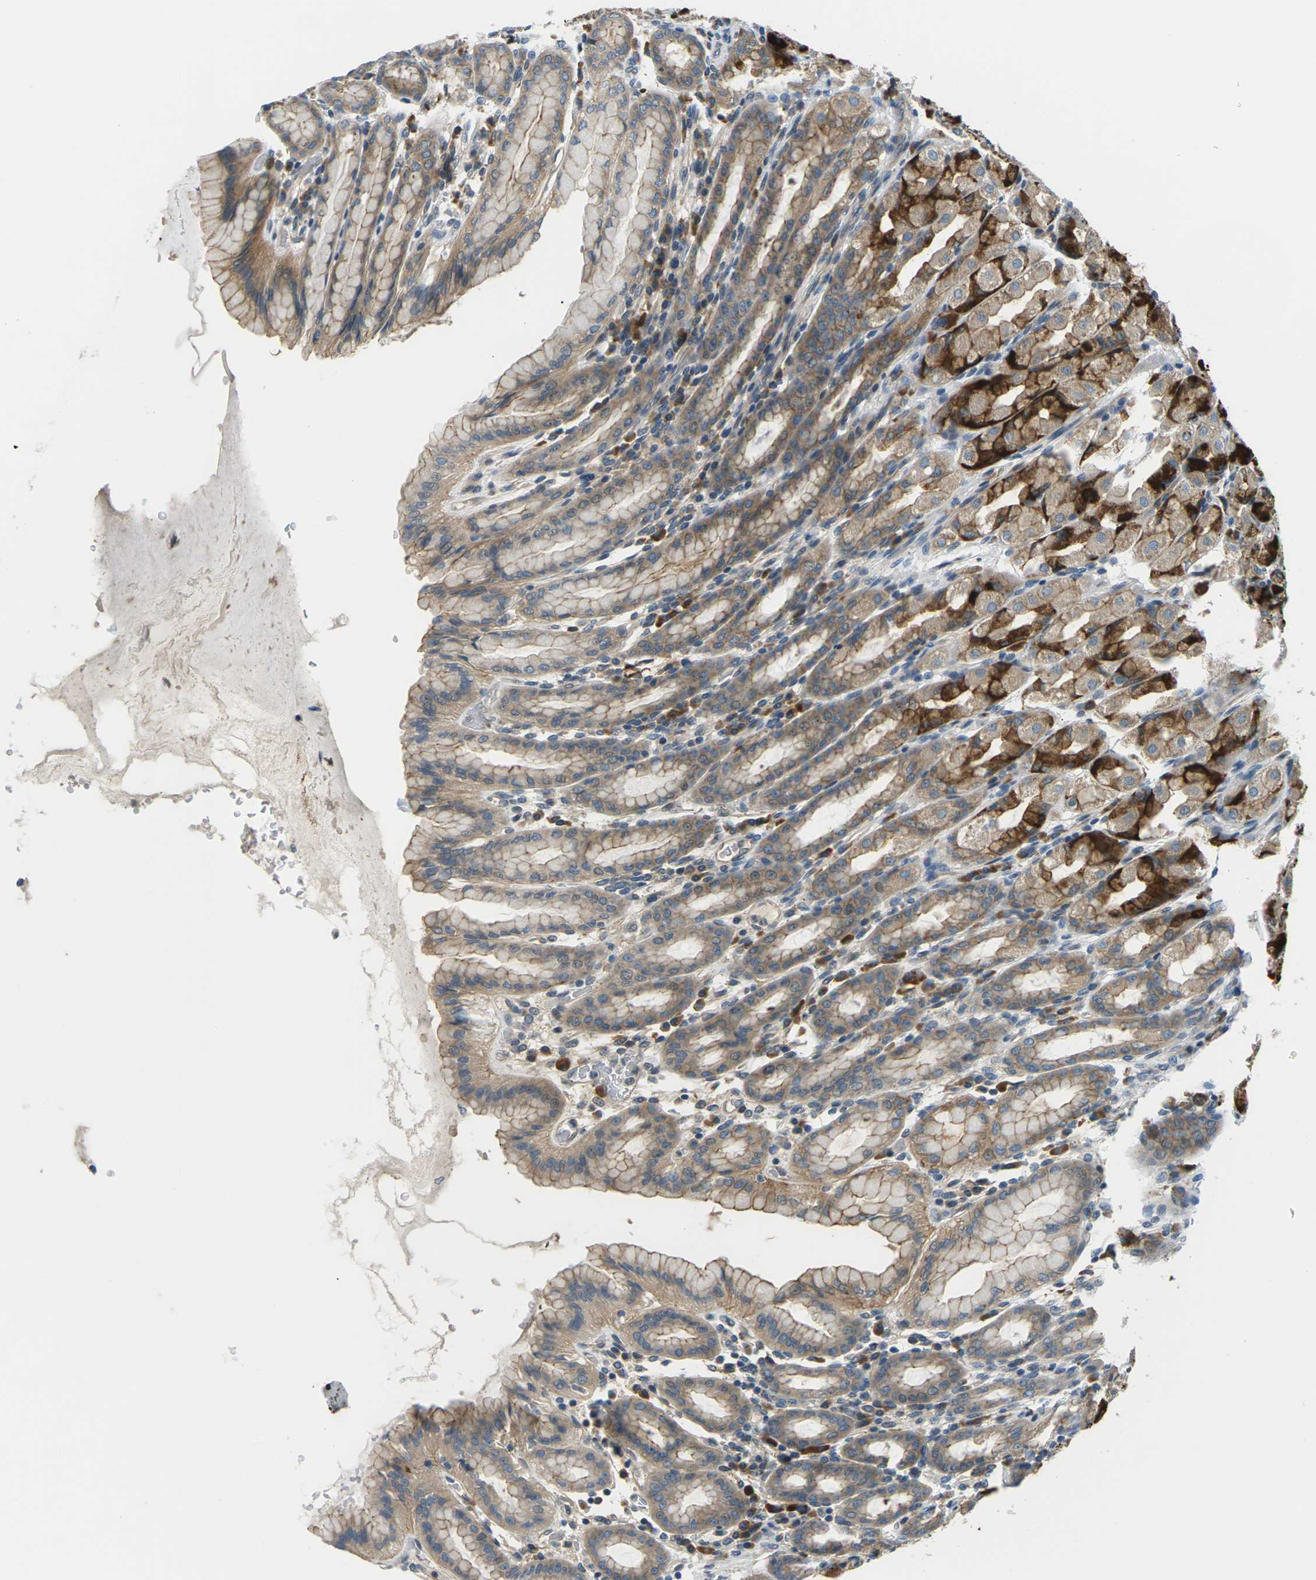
{"staining": {"intensity": "strong", "quantity": ">75%", "location": "cytoplasmic/membranous"}, "tissue": "stomach", "cell_type": "Glandular cells", "image_type": "normal", "snomed": [{"axis": "morphology", "description": "Normal tissue, NOS"}, {"axis": "topography", "description": "Stomach, upper"}], "caption": "Immunohistochemistry (IHC) photomicrograph of unremarkable stomach: human stomach stained using IHC demonstrates high levels of strong protein expression localized specifically in the cytoplasmic/membranous of glandular cells, appearing as a cytoplasmic/membranous brown color.", "gene": "SLC13A3", "patient": {"sex": "male", "age": 68}}